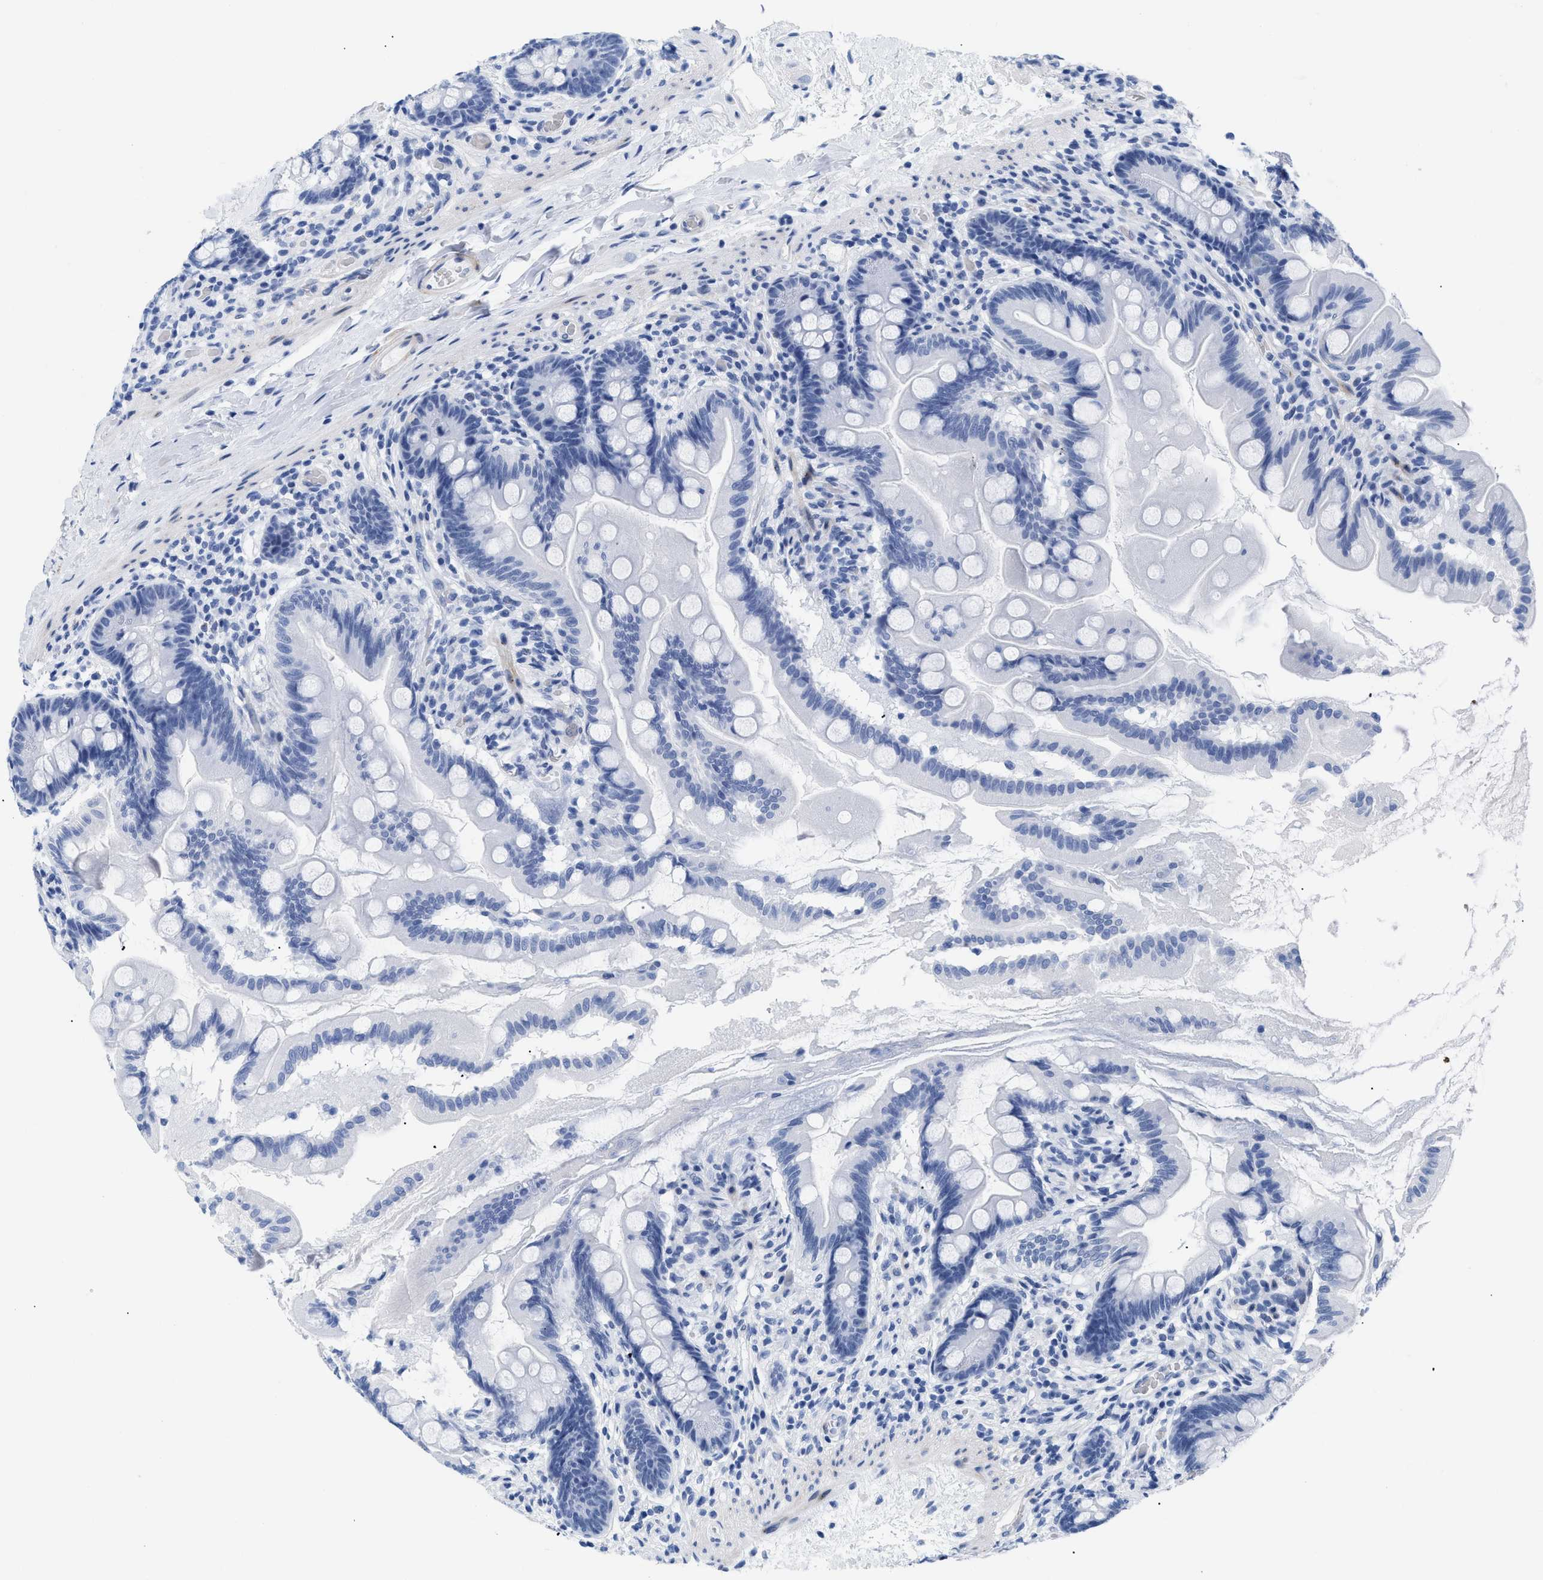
{"staining": {"intensity": "negative", "quantity": "none", "location": "none"}, "tissue": "small intestine", "cell_type": "Glandular cells", "image_type": "normal", "snomed": [{"axis": "morphology", "description": "Normal tissue, NOS"}, {"axis": "topography", "description": "Small intestine"}], "caption": "Histopathology image shows no protein staining in glandular cells of normal small intestine. (DAB immunohistochemistry visualized using brightfield microscopy, high magnification).", "gene": "DUSP26", "patient": {"sex": "female", "age": 56}}